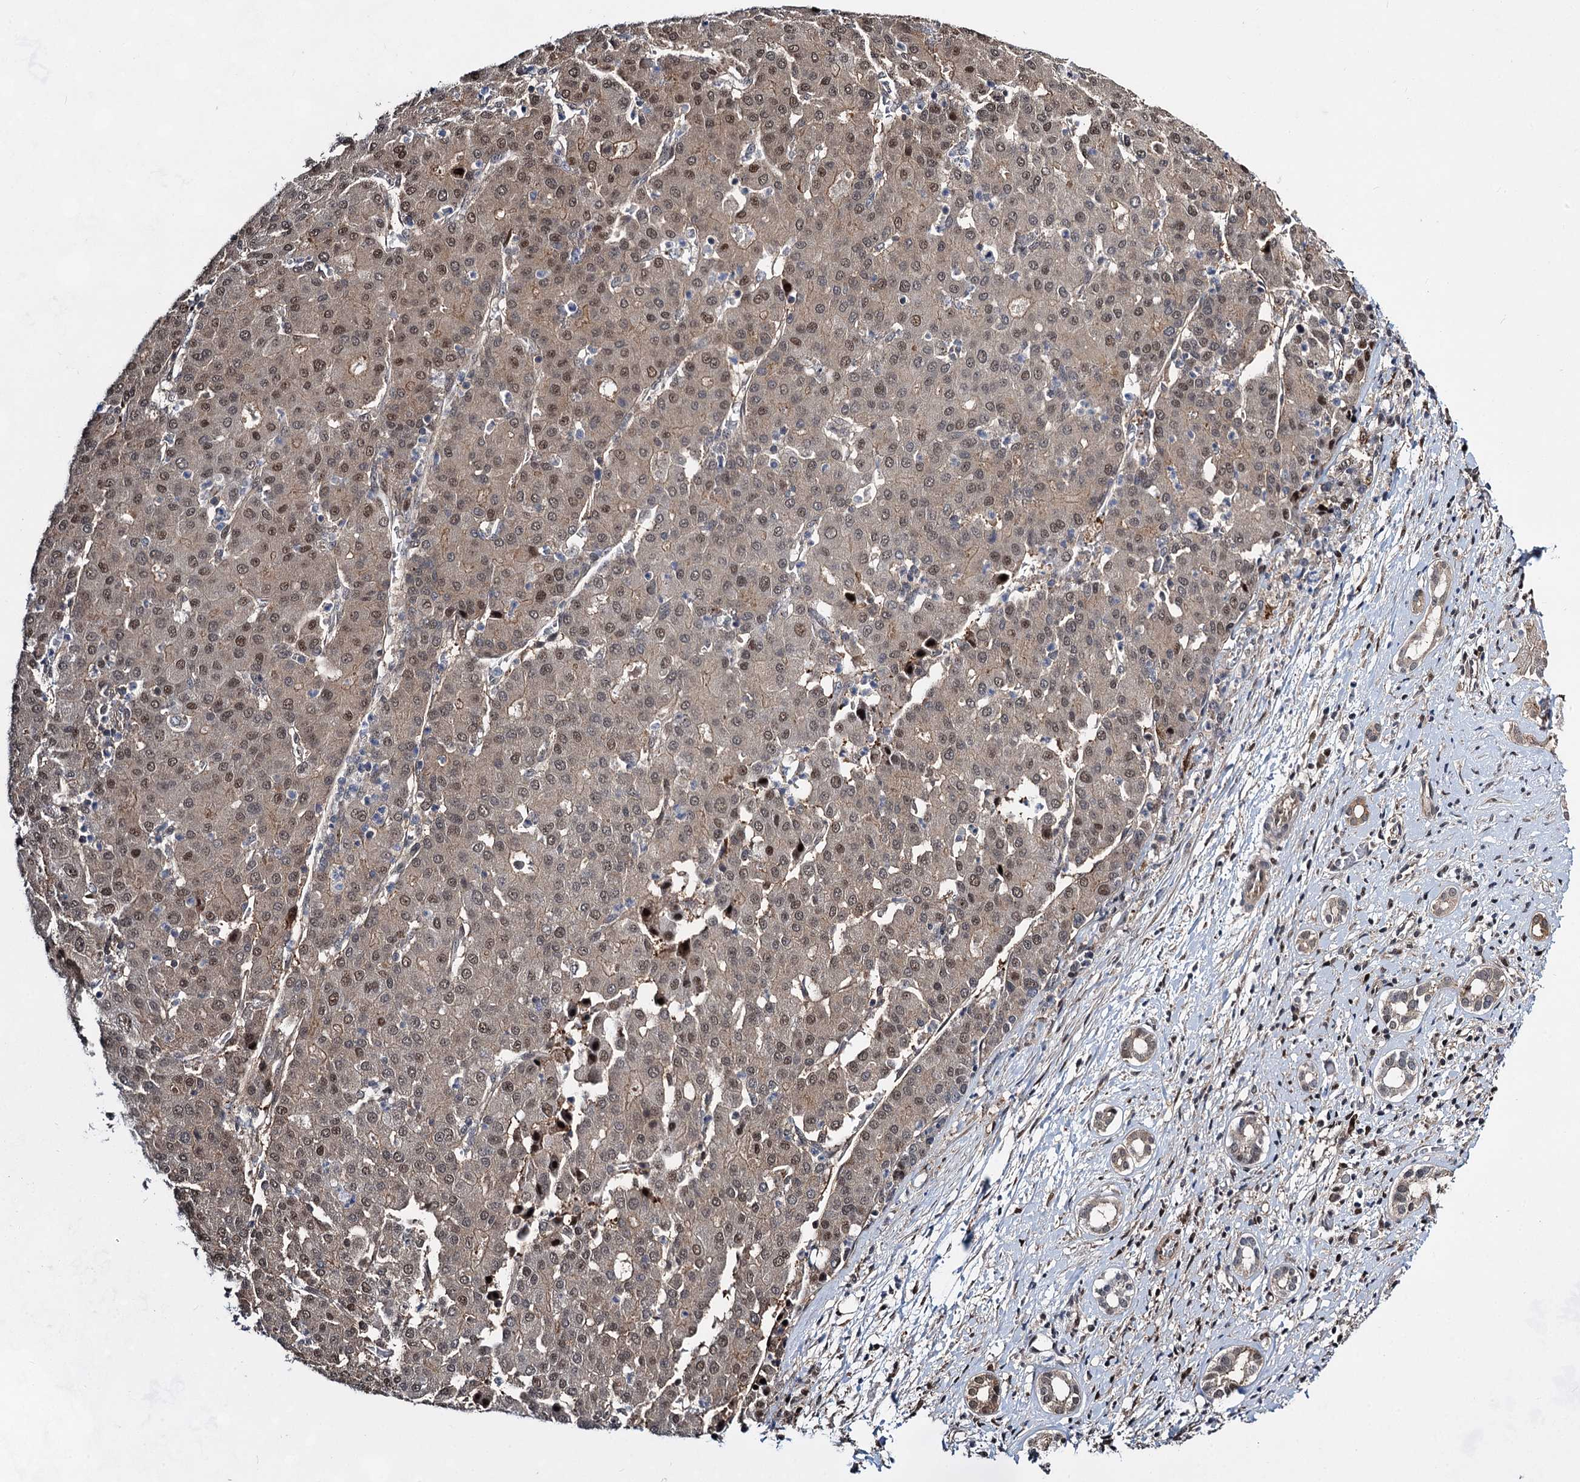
{"staining": {"intensity": "moderate", "quantity": "25%-75%", "location": "nuclear"}, "tissue": "liver cancer", "cell_type": "Tumor cells", "image_type": "cancer", "snomed": [{"axis": "morphology", "description": "Carcinoma, Hepatocellular, NOS"}, {"axis": "topography", "description": "Liver"}], "caption": "This image reveals immunohistochemistry staining of hepatocellular carcinoma (liver), with medium moderate nuclear staining in about 25%-75% of tumor cells.", "gene": "GPBP1", "patient": {"sex": "male", "age": 65}}